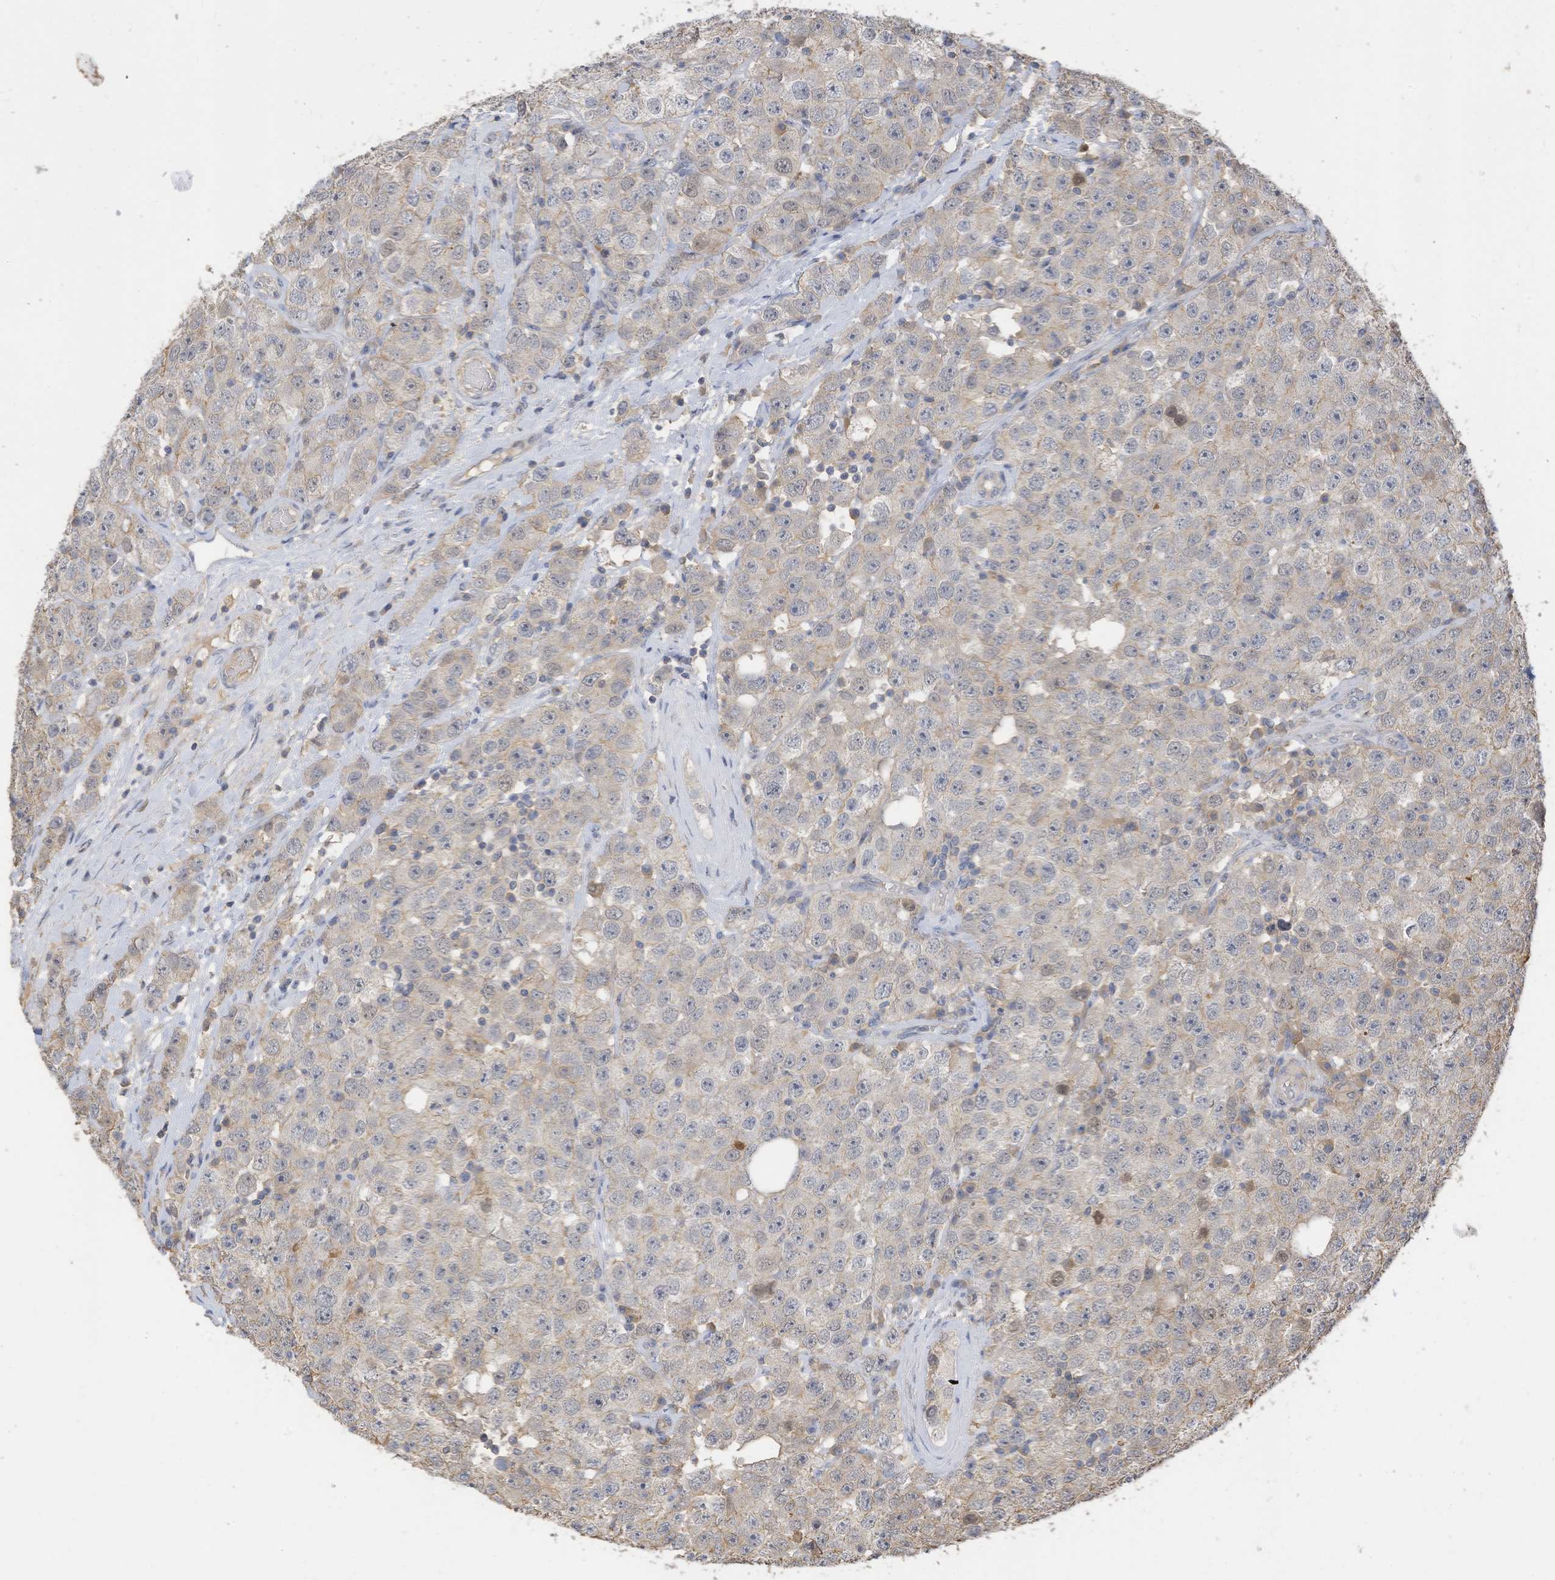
{"staining": {"intensity": "negative", "quantity": "none", "location": "none"}, "tissue": "testis cancer", "cell_type": "Tumor cells", "image_type": "cancer", "snomed": [{"axis": "morphology", "description": "Seminoma, NOS"}, {"axis": "topography", "description": "Testis"}], "caption": "Seminoma (testis) was stained to show a protein in brown. There is no significant positivity in tumor cells.", "gene": "SLFN14", "patient": {"sex": "male", "age": 28}}